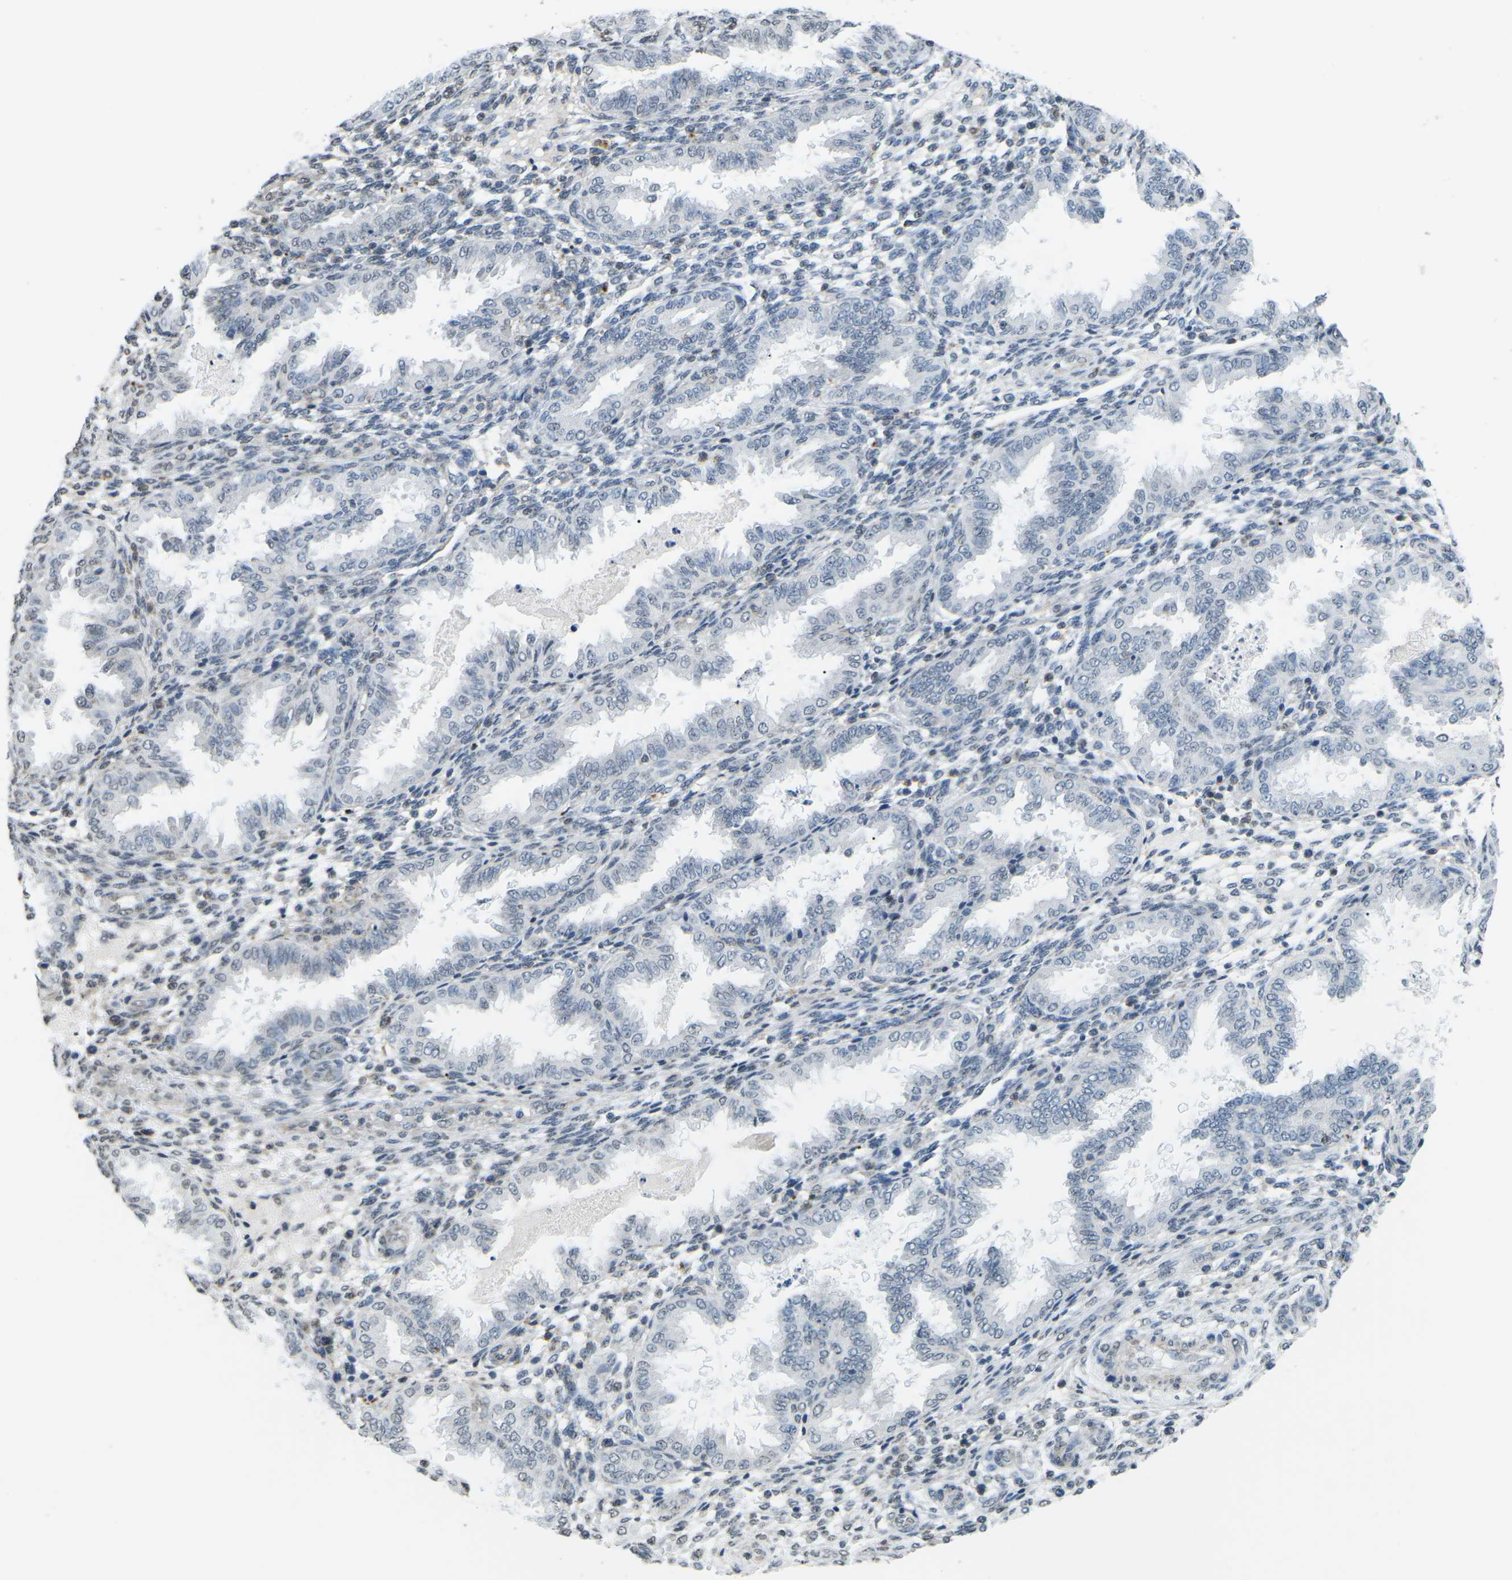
{"staining": {"intensity": "negative", "quantity": "none", "location": "none"}, "tissue": "endometrium", "cell_type": "Cells in endometrial stroma", "image_type": "normal", "snomed": [{"axis": "morphology", "description": "Normal tissue, NOS"}, {"axis": "topography", "description": "Endometrium"}], "caption": "Benign endometrium was stained to show a protein in brown. There is no significant positivity in cells in endometrial stroma.", "gene": "TFR2", "patient": {"sex": "female", "age": 33}}